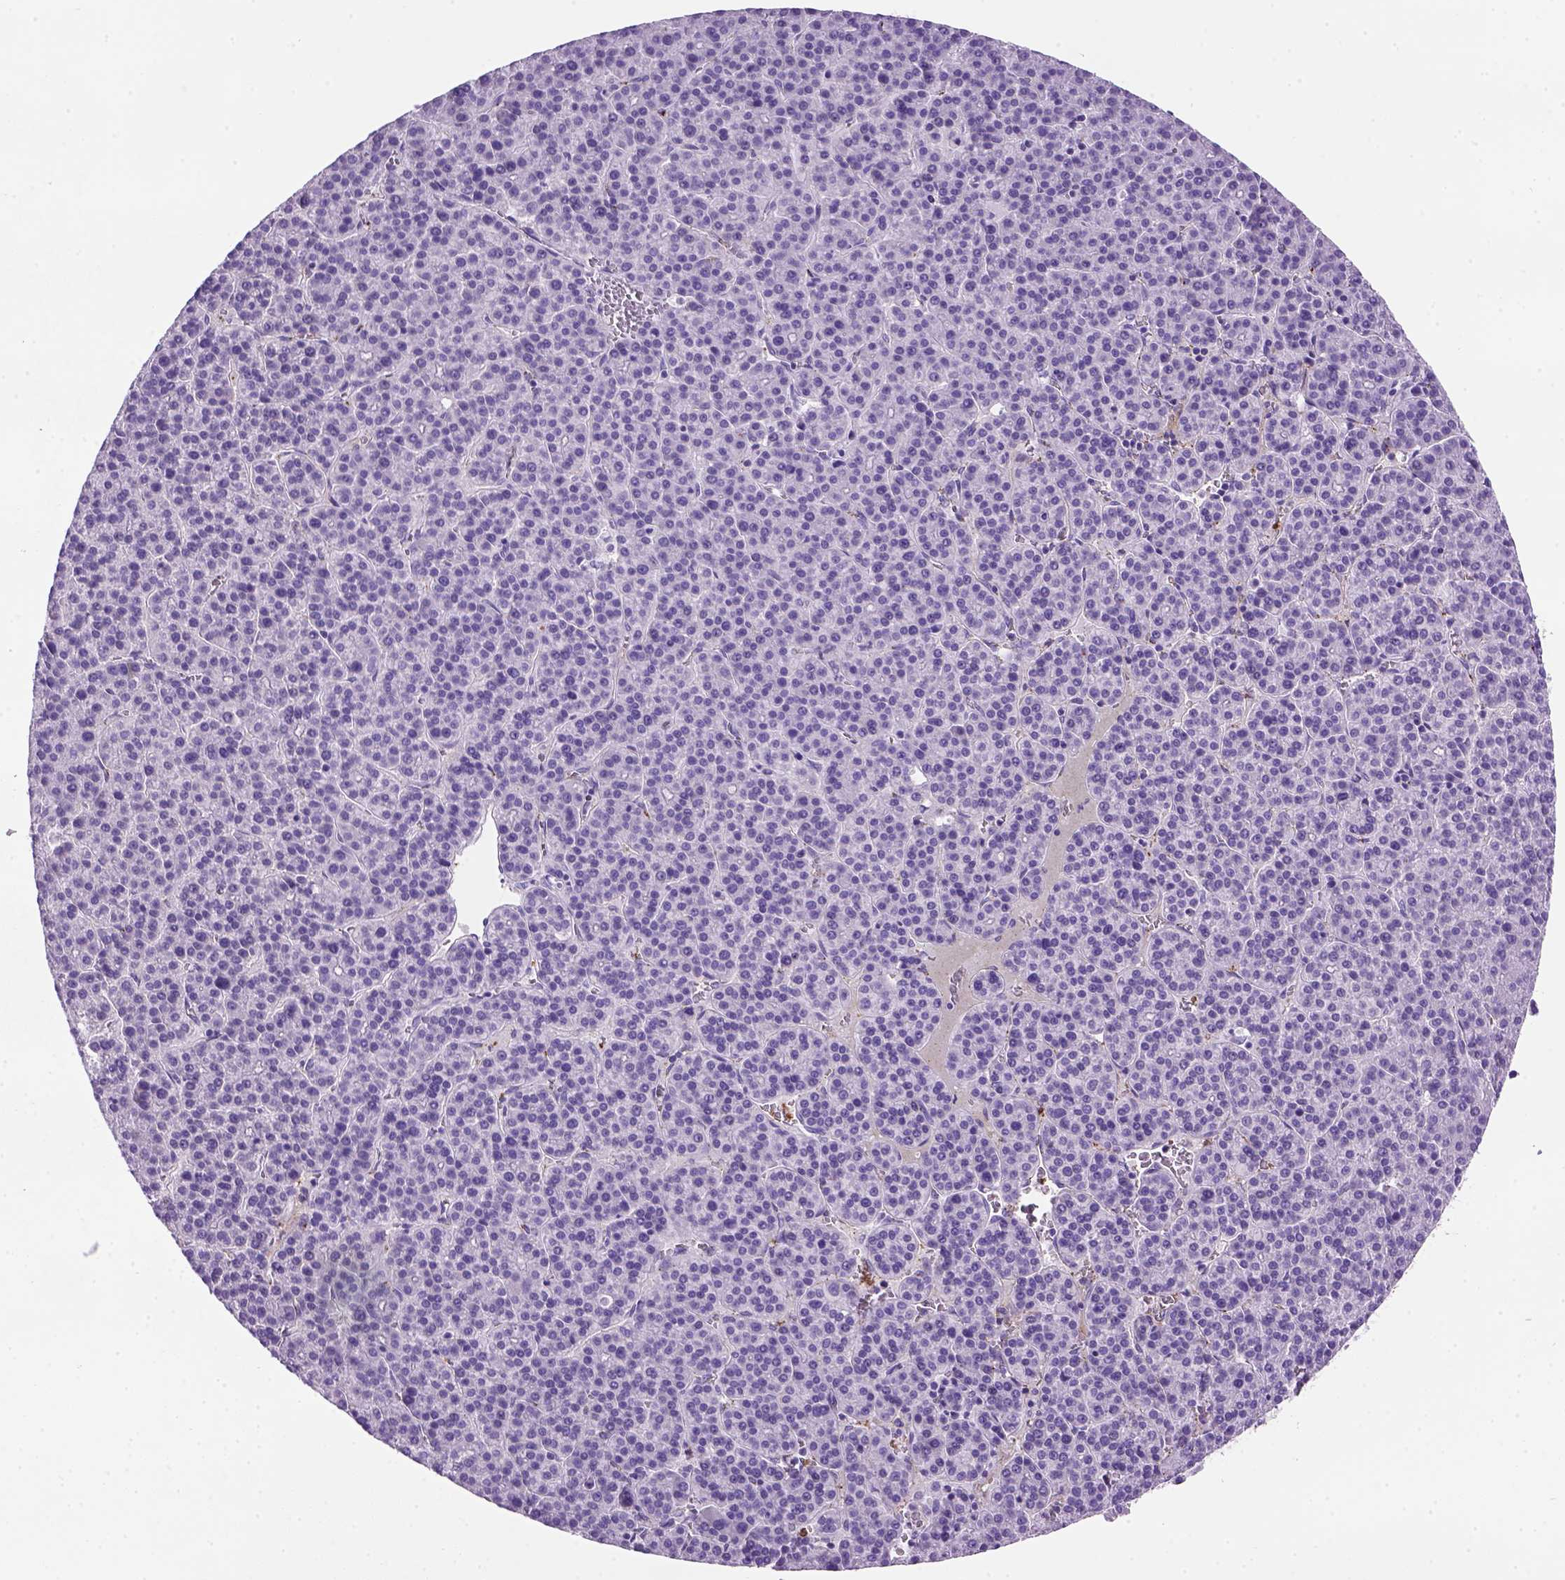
{"staining": {"intensity": "negative", "quantity": "none", "location": "none"}, "tissue": "liver cancer", "cell_type": "Tumor cells", "image_type": "cancer", "snomed": [{"axis": "morphology", "description": "Carcinoma, Hepatocellular, NOS"}, {"axis": "topography", "description": "Liver"}], "caption": "Liver cancer was stained to show a protein in brown. There is no significant expression in tumor cells. The staining is performed using DAB brown chromogen with nuclei counter-stained in using hematoxylin.", "gene": "VWF", "patient": {"sex": "female", "age": 58}}